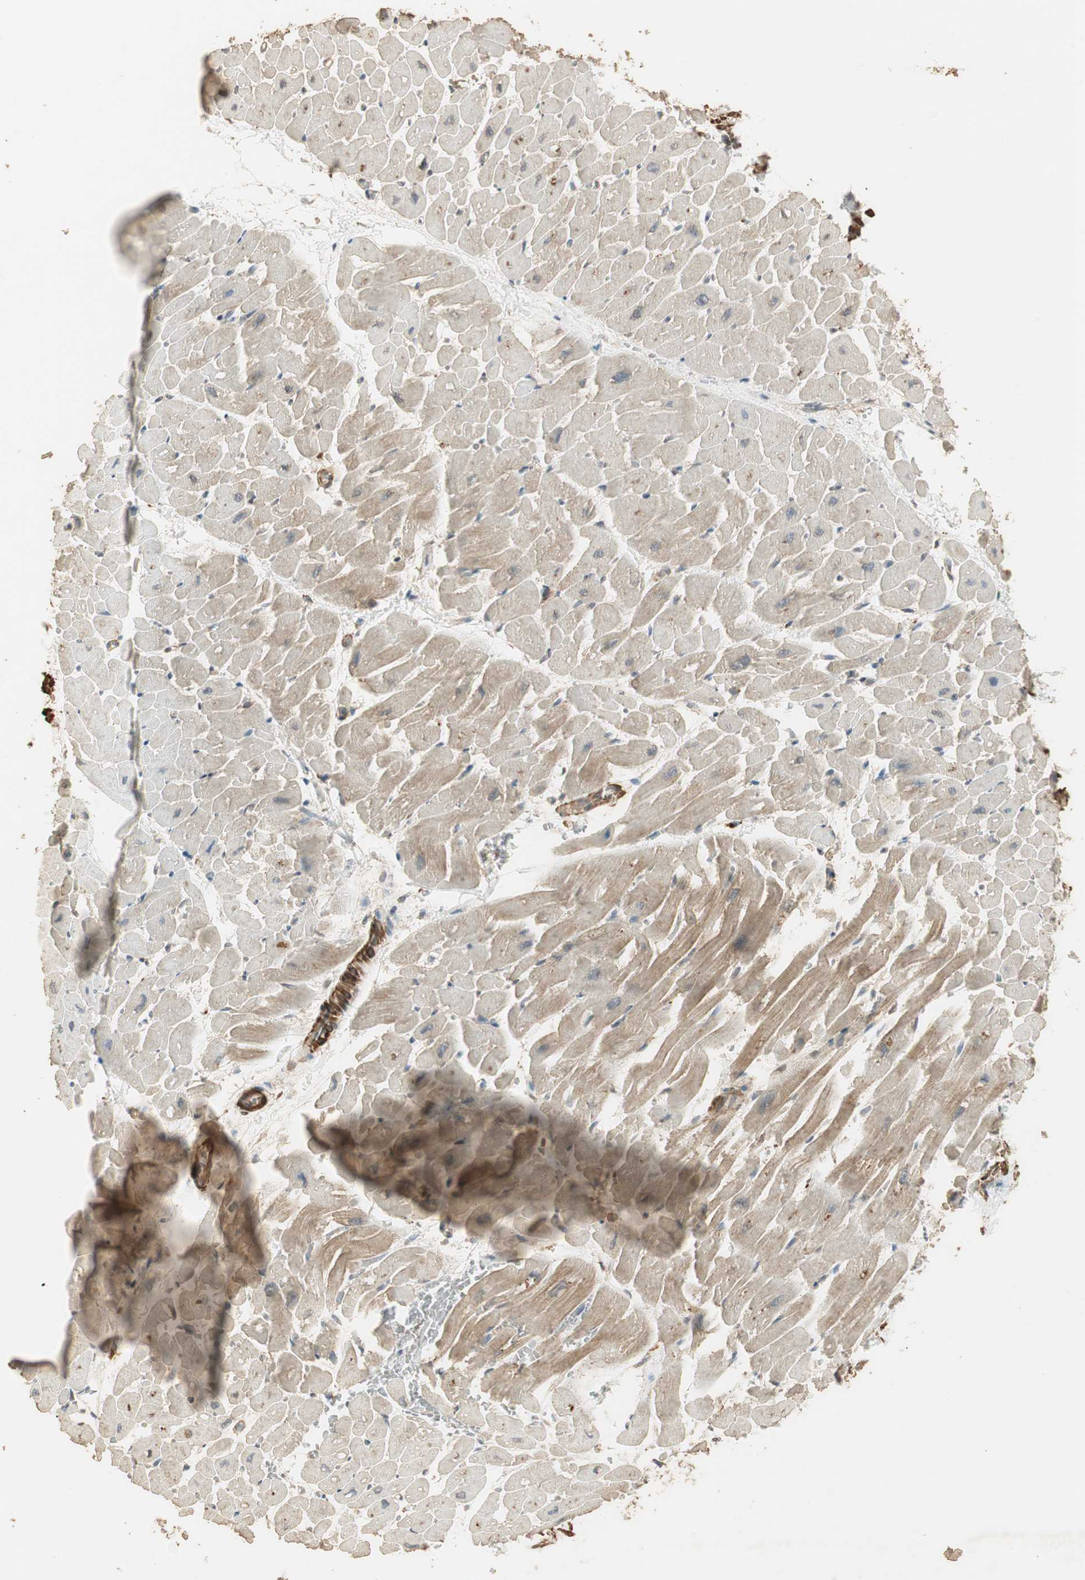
{"staining": {"intensity": "weak", "quantity": "25%-75%", "location": "none"}, "tissue": "heart muscle", "cell_type": "Cardiomyocytes", "image_type": "normal", "snomed": [{"axis": "morphology", "description": "Normal tissue, NOS"}, {"axis": "topography", "description": "Heart"}], "caption": "Immunohistochemistry (IHC) micrograph of benign heart muscle: heart muscle stained using immunohistochemistry reveals low levels of weak protein expression localized specifically in the None of cardiomyocytes, appearing as a None brown color.", "gene": "USP2", "patient": {"sex": "male", "age": 45}}